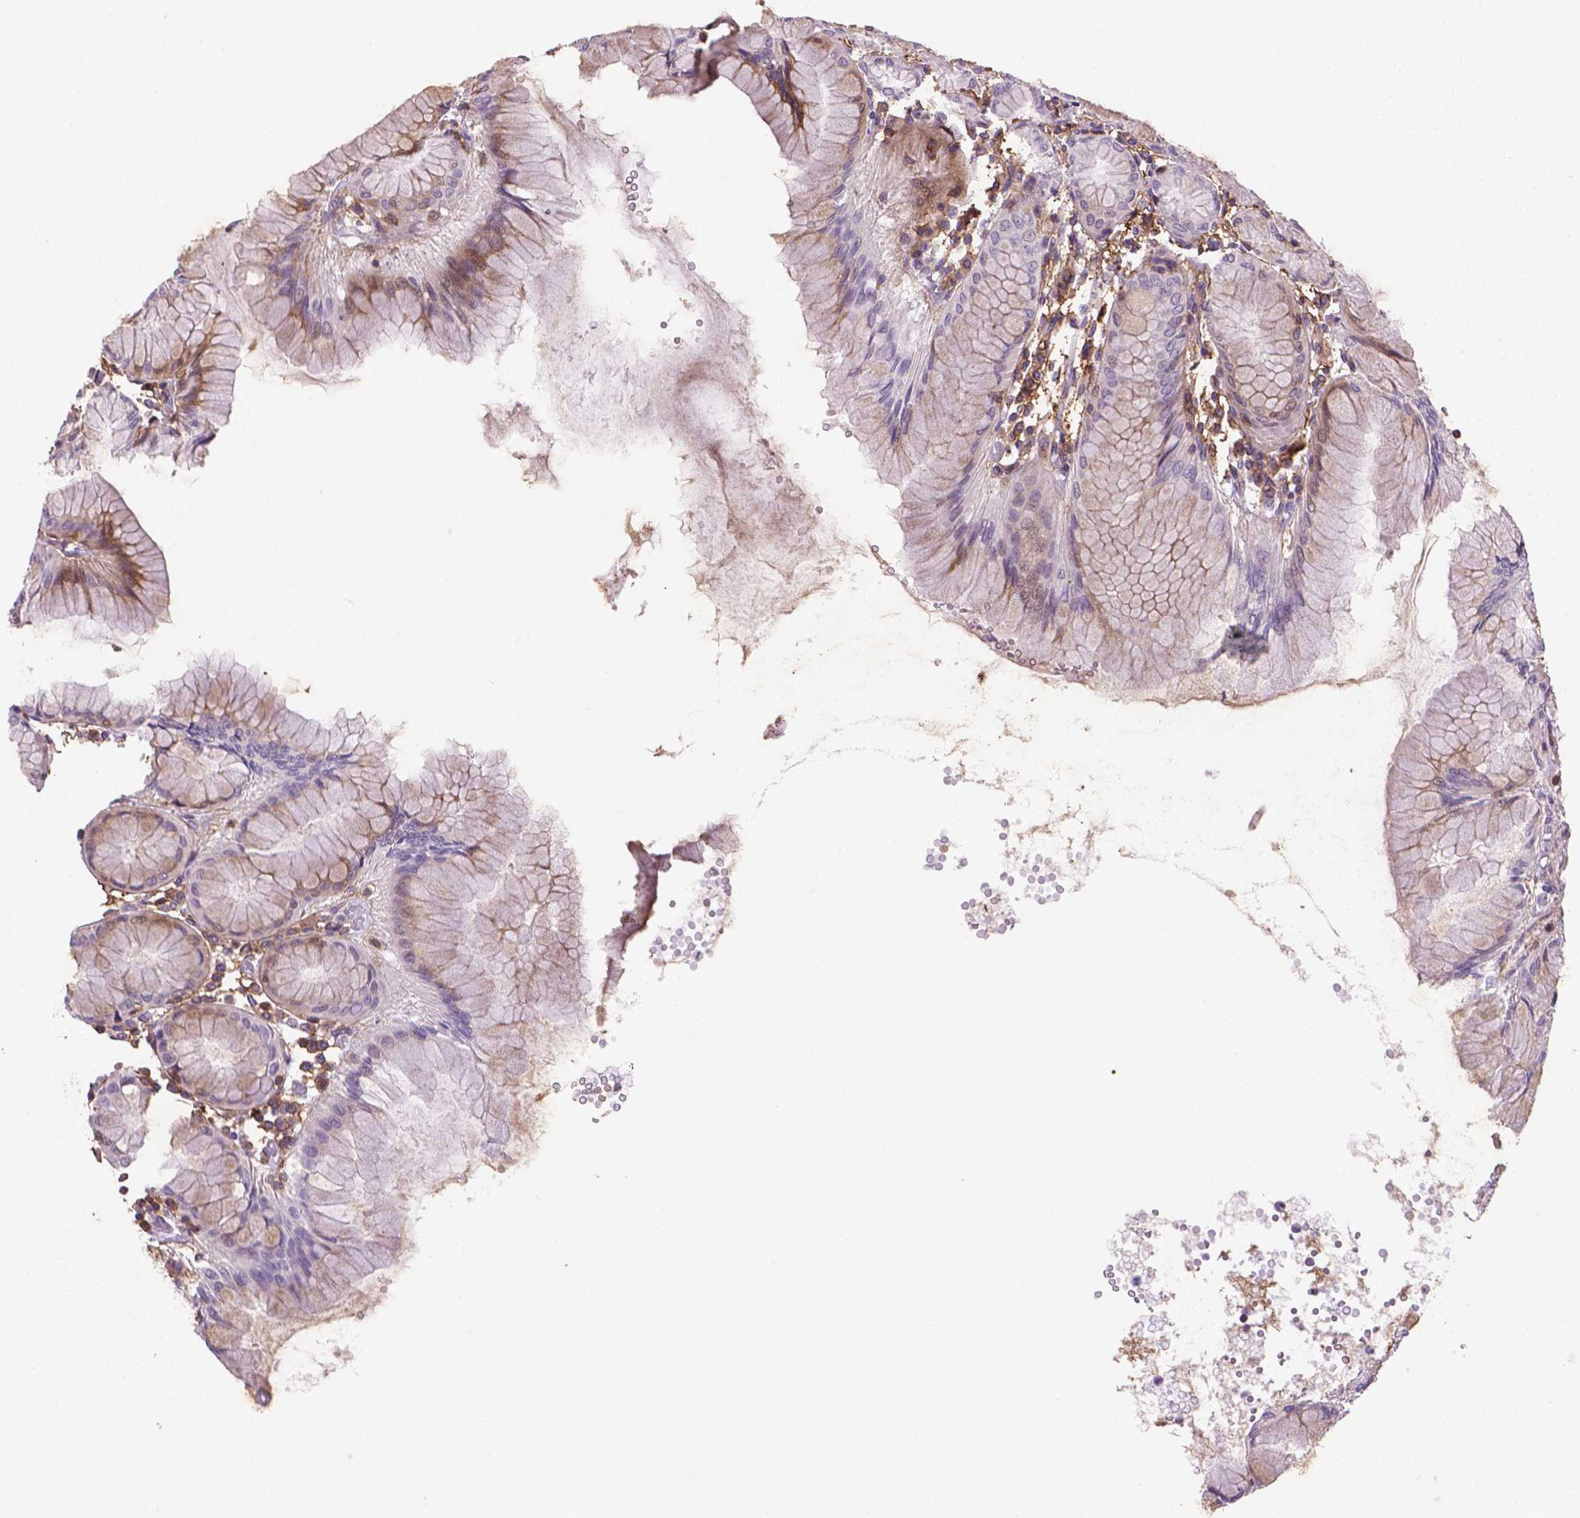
{"staining": {"intensity": "negative", "quantity": "none", "location": "none"}, "tissue": "stomach", "cell_type": "Glandular cells", "image_type": "normal", "snomed": [{"axis": "morphology", "description": "Normal tissue, NOS"}, {"axis": "topography", "description": "Stomach"}], "caption": "IHC of unremarkable stomach exhibits no positivity in glandular cells. Nuclei are stained in blue.", "gene": "ACAD10", "patient": {"sex": "female", "age": 57}}